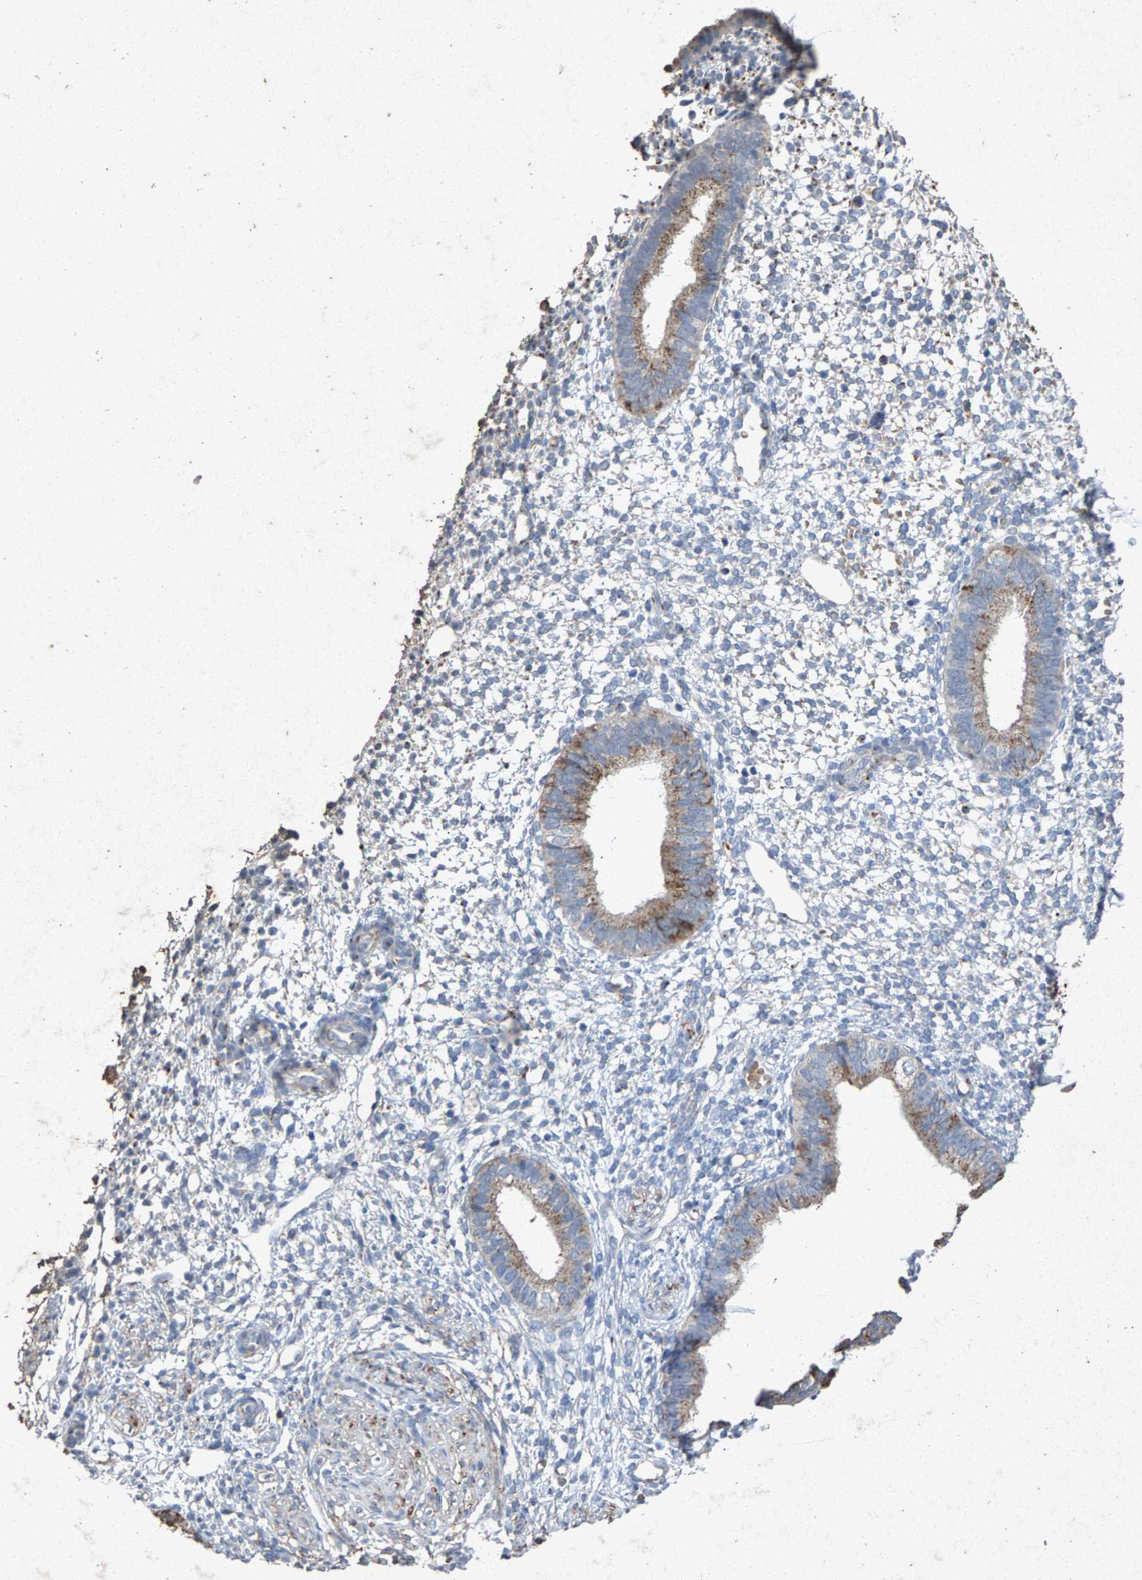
{"staining": {"intensity": "weak", "quantity": "<25%", "location": "cytoplasmic/membranous"}, "tissue": "endometrium", "cell_type": "Cells in endometrial stroma", "image_type": "normal", "snomed": [{"axis": "morphology", "description": "Normal tissue, NOS"}, {"axis": "topography", "description": "Endometrium"}], "caption": "Normal endometrium was stained to show a protein in brown. There is no significant expression in cells in endometrial stroma.", "gene": "MAN2A1", "patient": {"sex": "female", "age": 46}}